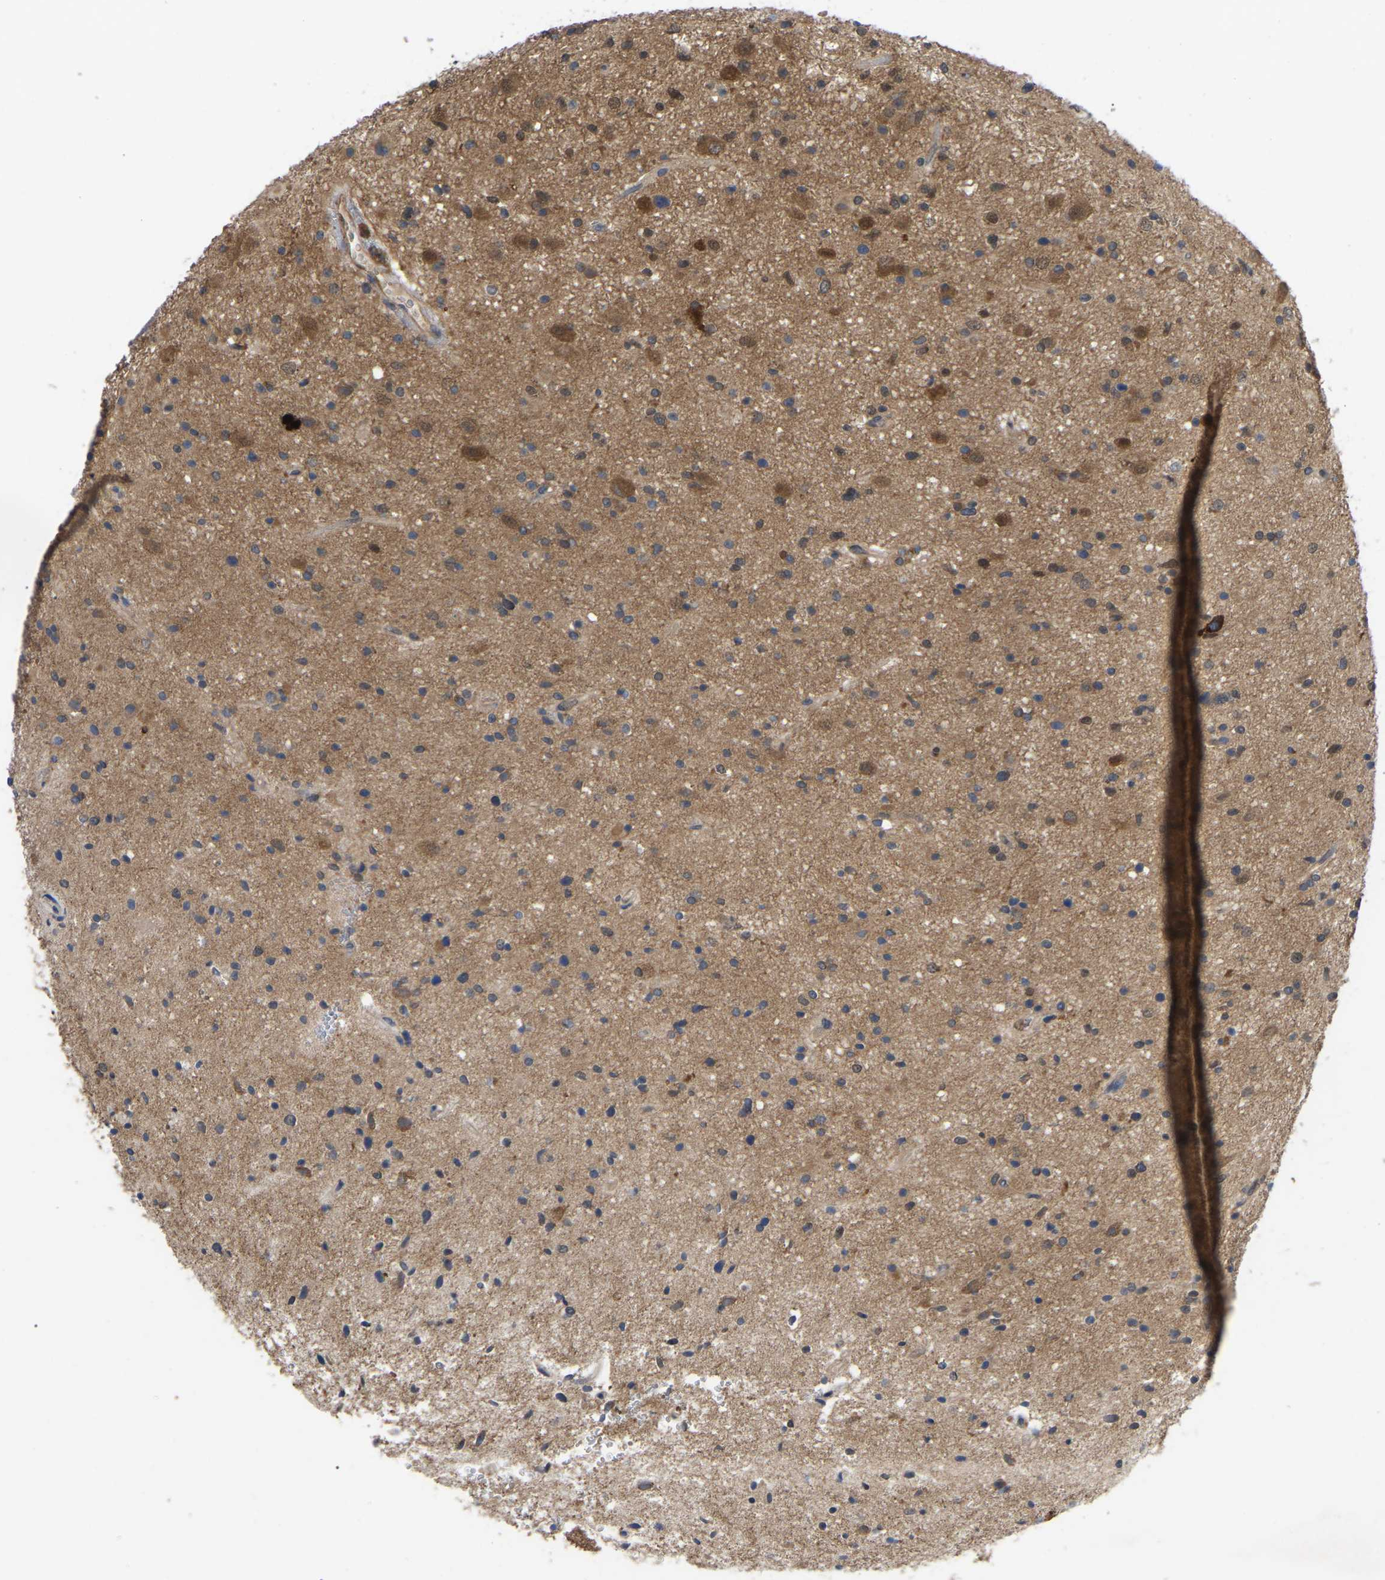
{"staining": {"intensity": "moderate", "quantity": "25%-75%", "location": "cytoplasmic/membranous"}, "tissue": "glioma", "cell_type": "Tumor cells", "image_type": "cancer", "snomed": [{"axis": "morphology", "description": "Glioma, malignant, High grade"}, {"axis": "topography", "description": "Brain"}], "caption": "DAB immunohistochemical staining of human glioma demonstrates moderate cytoplasmic/membranous protein staining in about 25%-75% of tumor cells. The protein is shown in brown color, while the nuclei are stained blue.", "gene": "CIT", "patient": {"sex": "male", "age": 33}}